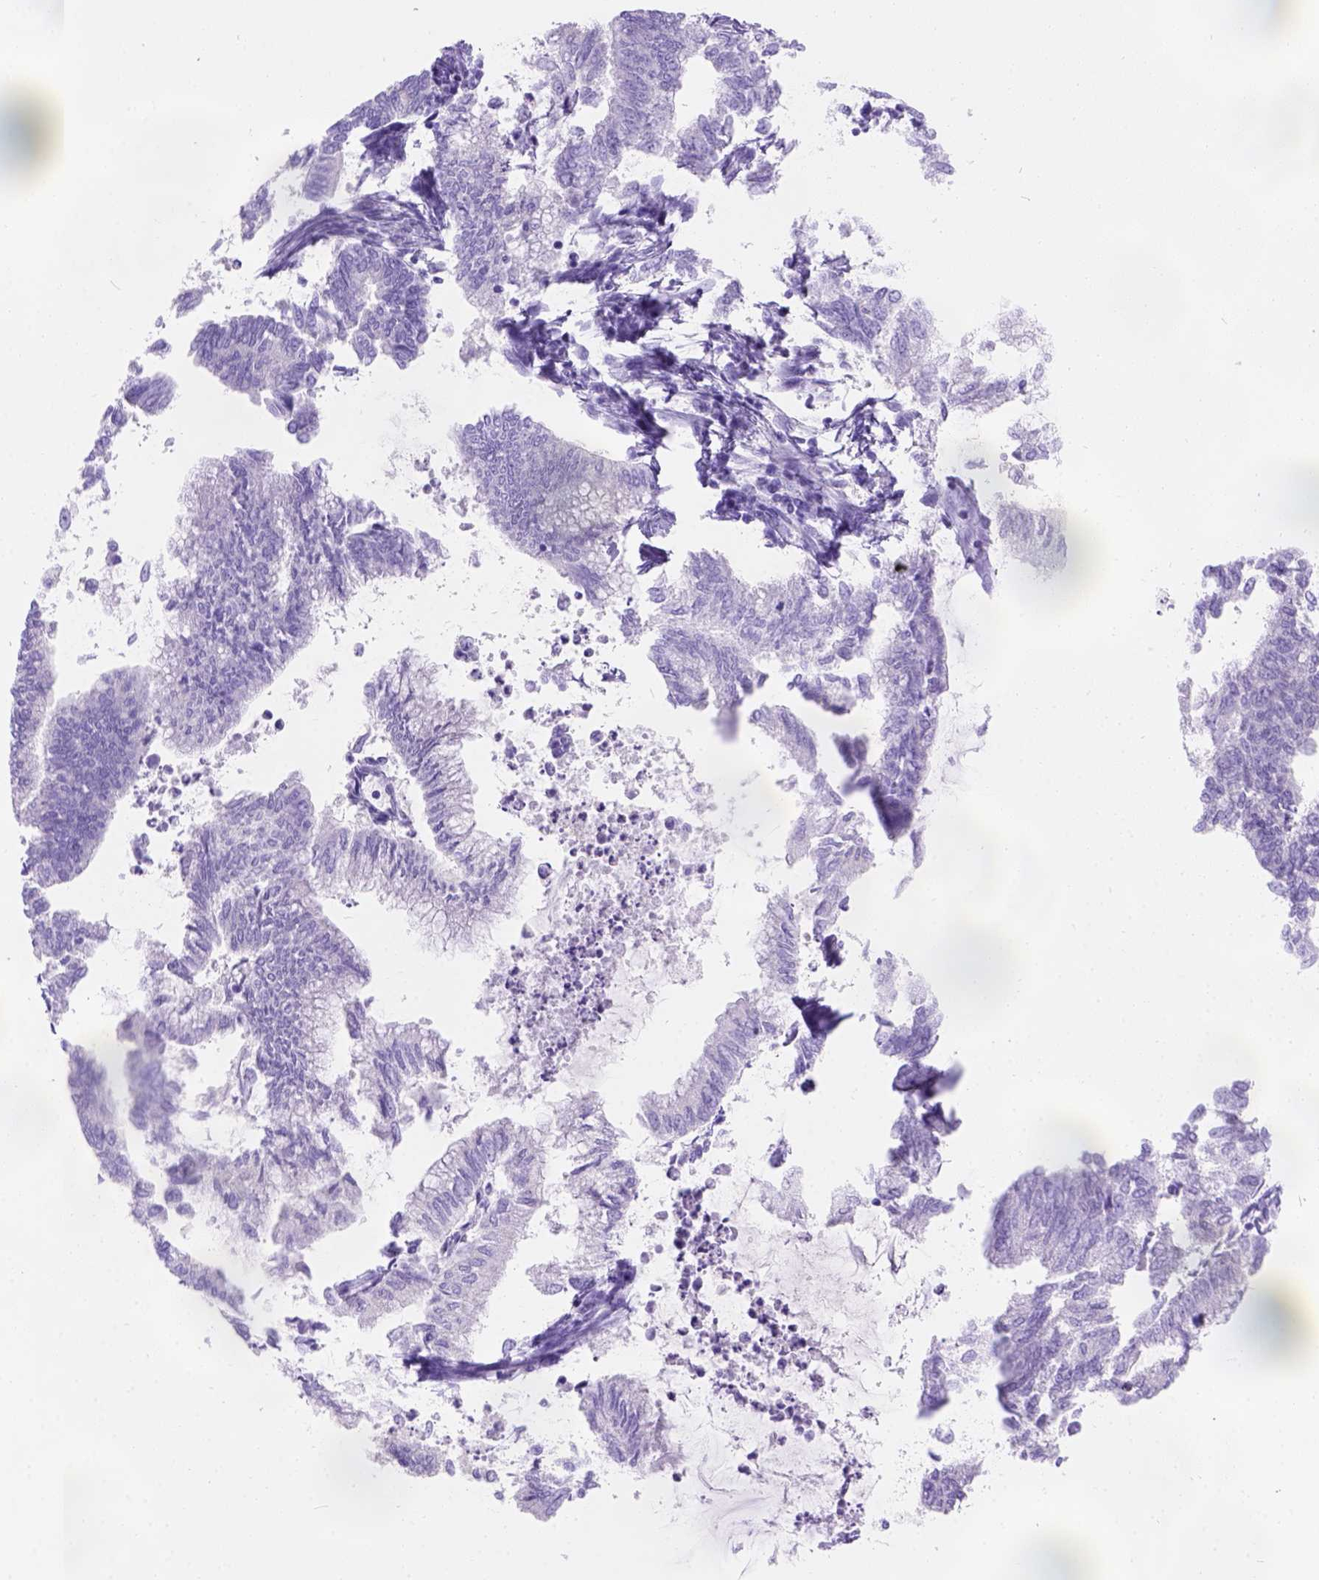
{"staining": {"intensity": "negative", "quantity": "none", "location": "none"}, "tissue": "endometrial cancer", "cell_type": "Tumor cells", "image_type": "cancer", "snomed": [{"axis": "morphology", "description": "Adenocarcinoma, NOS"}, {"axis": "topography", "description": "Endometrium"}], "caption": "An immunohistochemistry micrograph of endometrial cancer (adenocarcinoma) is shown. There is no staining in tumor cells of endometrial cancer (adenocarcinoma).", "gene": "PHF7", "patient": {"sex": "female", "age": 79}}